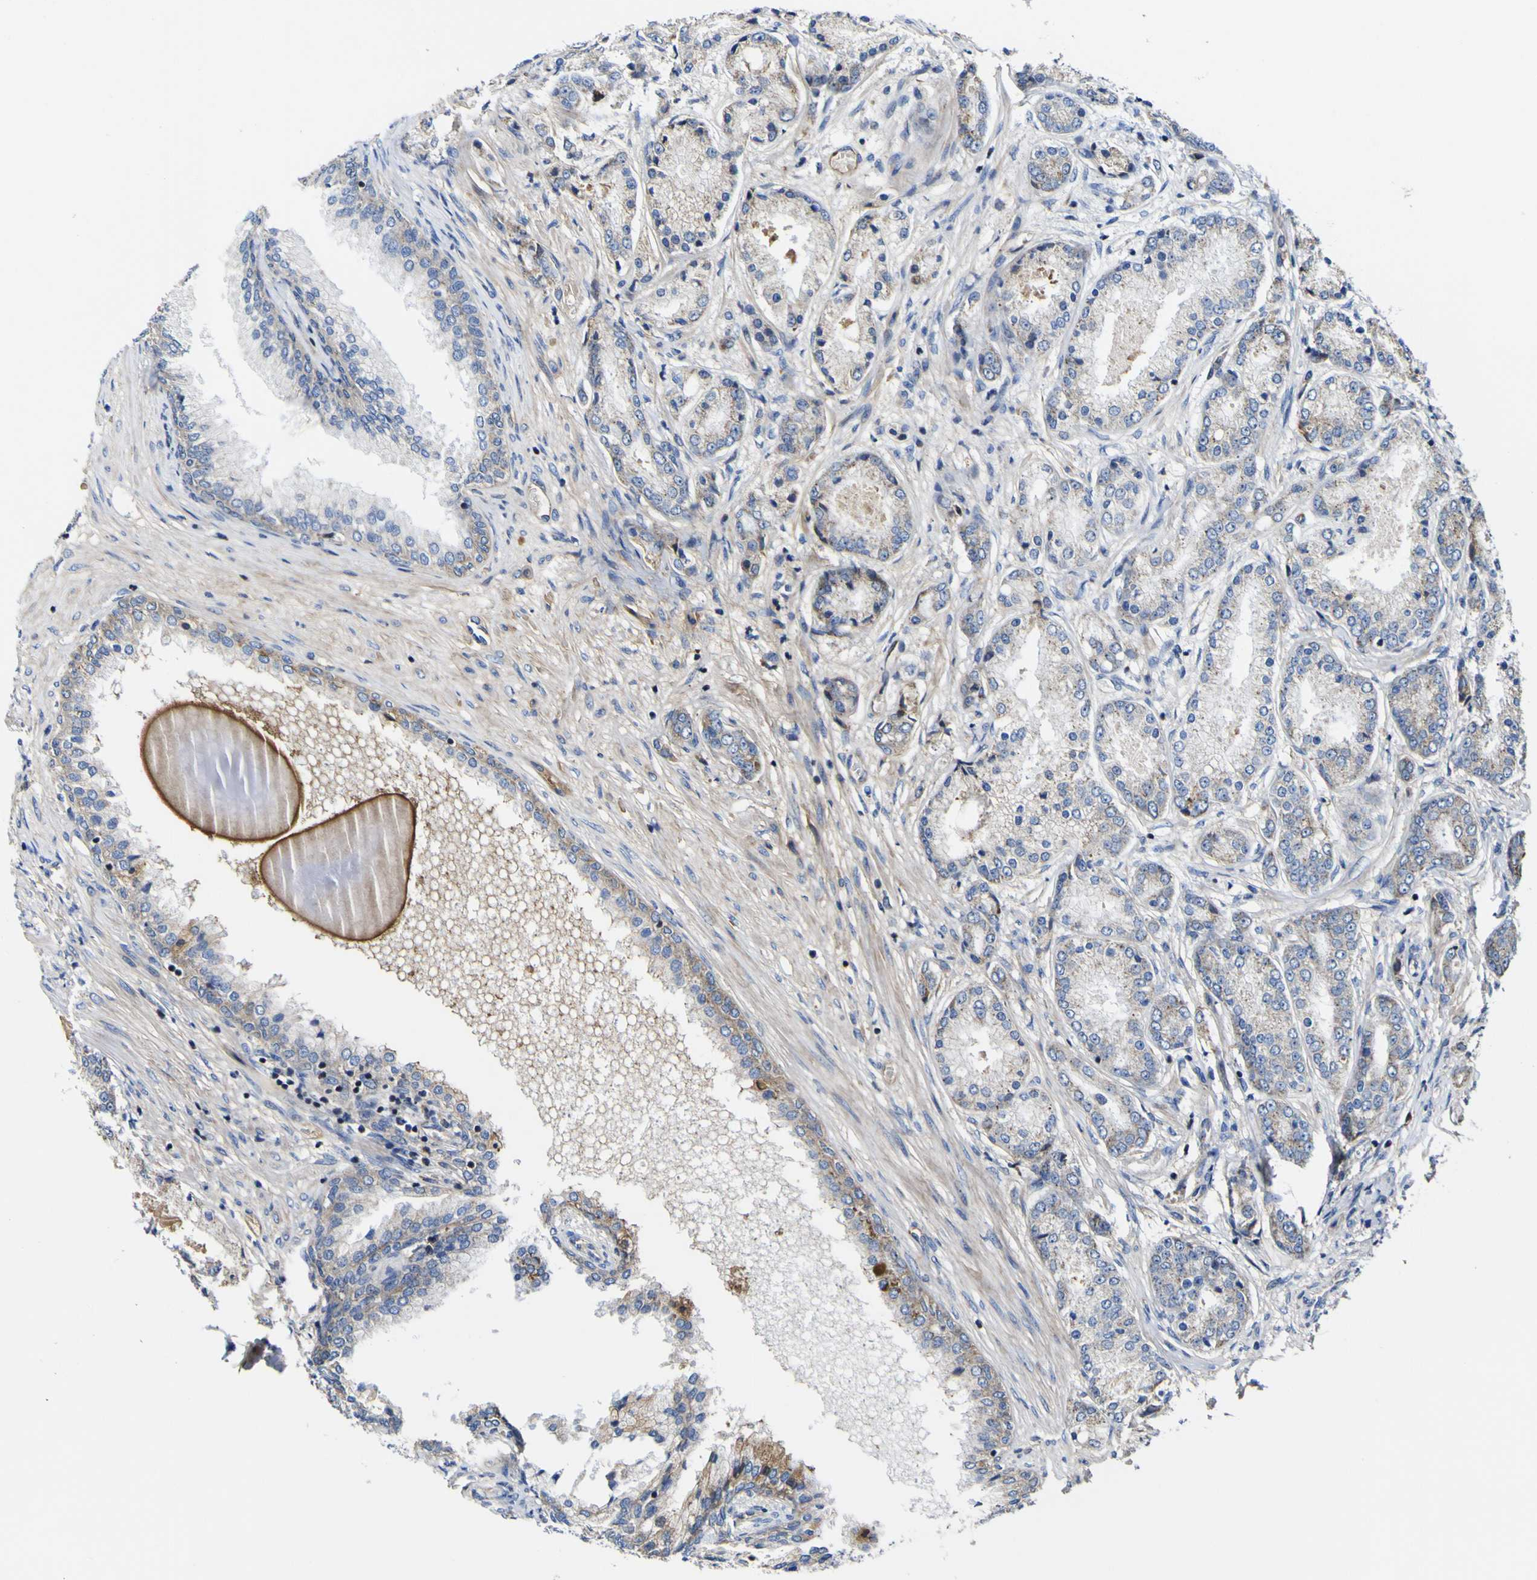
{"staining": {"intensity": "weak", "quantity": "<25%", "location": "cytoplasmic/membranous"}, "tissue": "prostate cancer", "cell_type": "Tumor cells", "image_type": "cancer", "snomed": [{"axis": "morphology", "description": "Adenocarcinoma, High grade"}, {"axis": "topography", "description": "Prostate"}], "caption": "There is no significant positivity in tumor cells of prostate cancer. (DAB (3,3'-diaminobenzidine) IHC visualized using brightfield microscopy, high magnification).", "gene": "CCDC90B", "patient": {"sex": "male", "age": 59}}